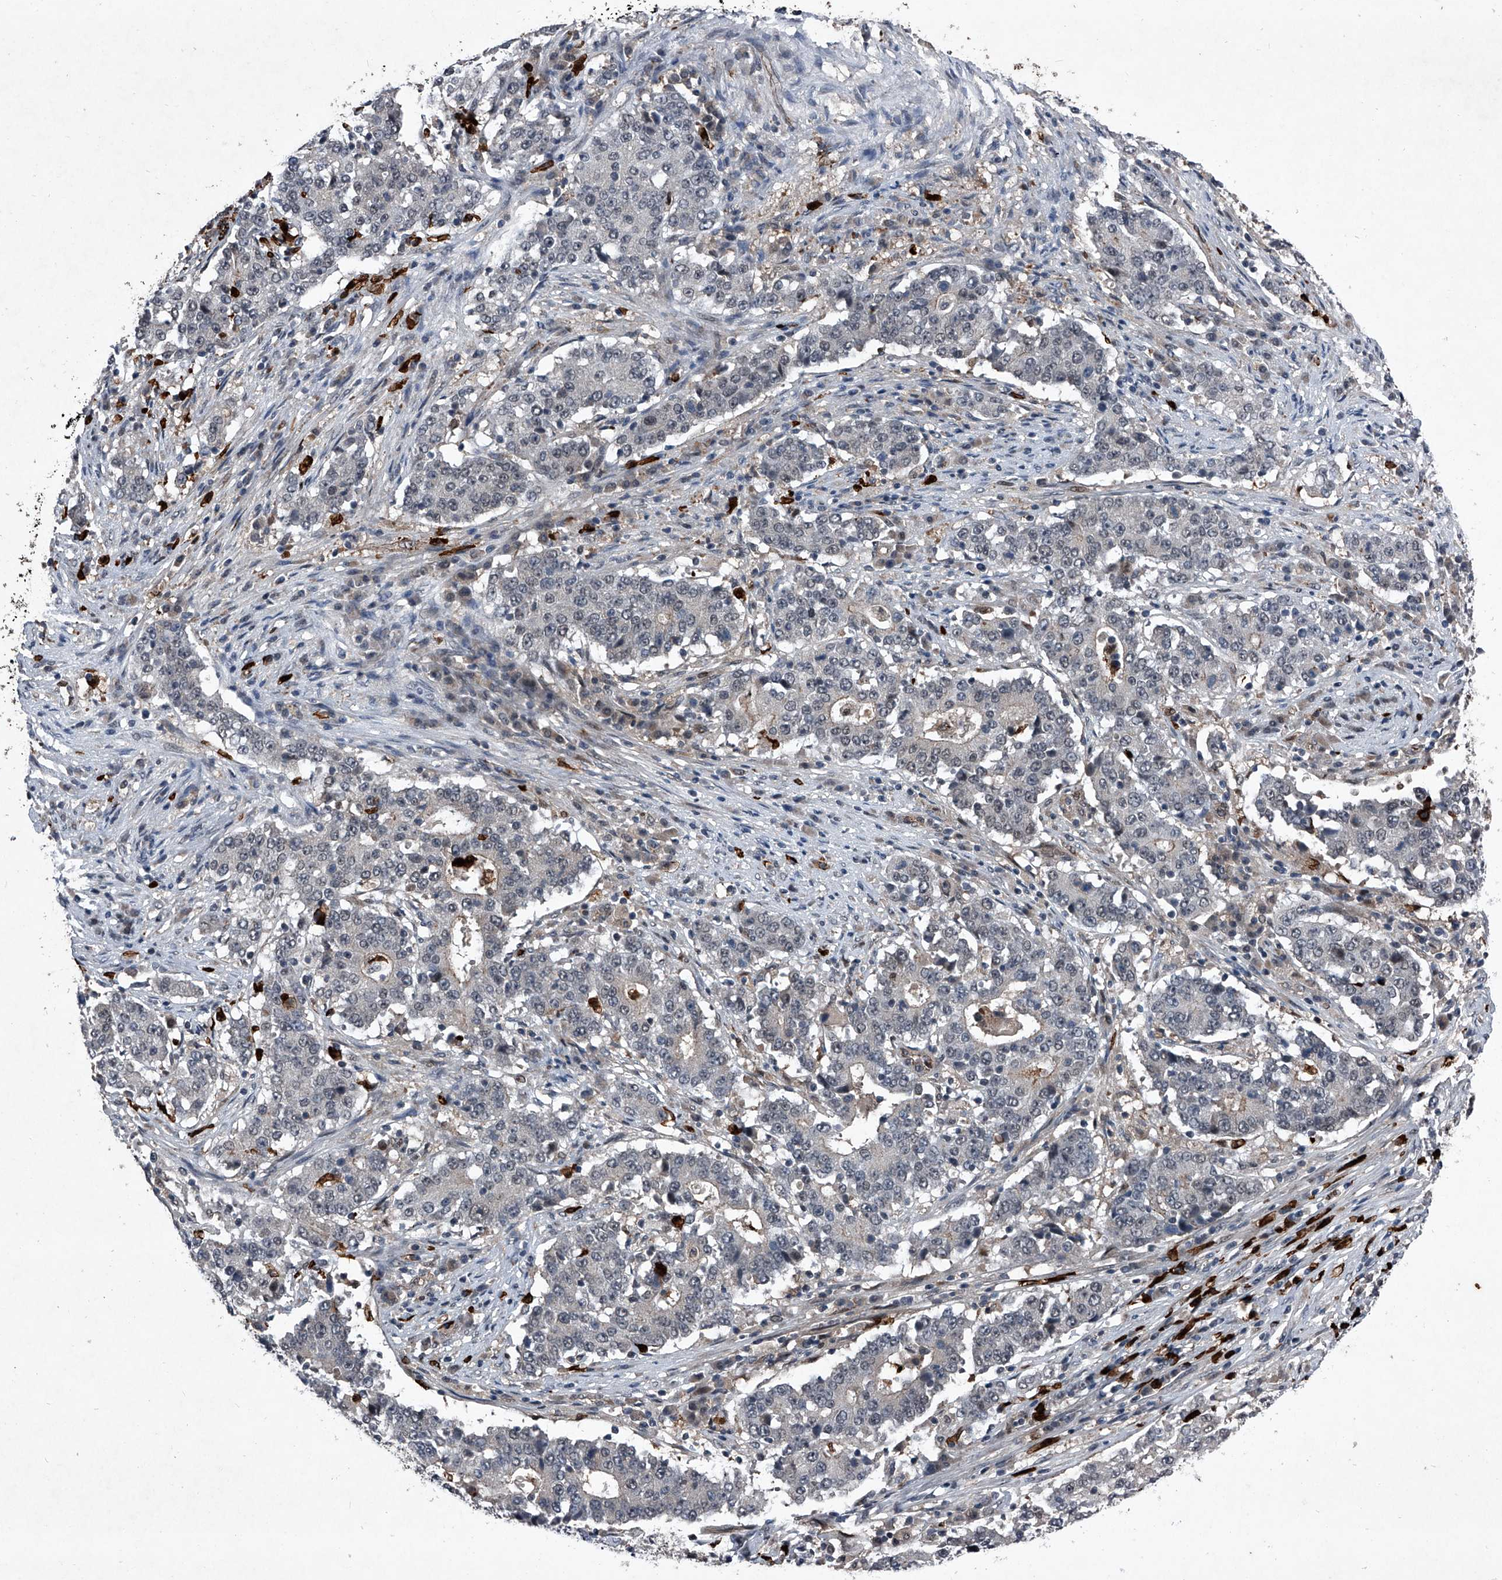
{"staining": {"intensity": "negative", "quantity": "none", "location": "none"}, "tissue": "stomach cancer", "cell_type": "Tumor cells", "image_type": "cancer", "snomed": [{"axis": "morphology", "description": "Adenocarcinoma, NOS"}, {"axis": "topography", "description": "Stomach"}], "caption": "Tumor cells show no significant staining in adenocarcinoma (stomach).", "gene": "MAPKAP1", "patient": {"sex": "male", "age": 59}}